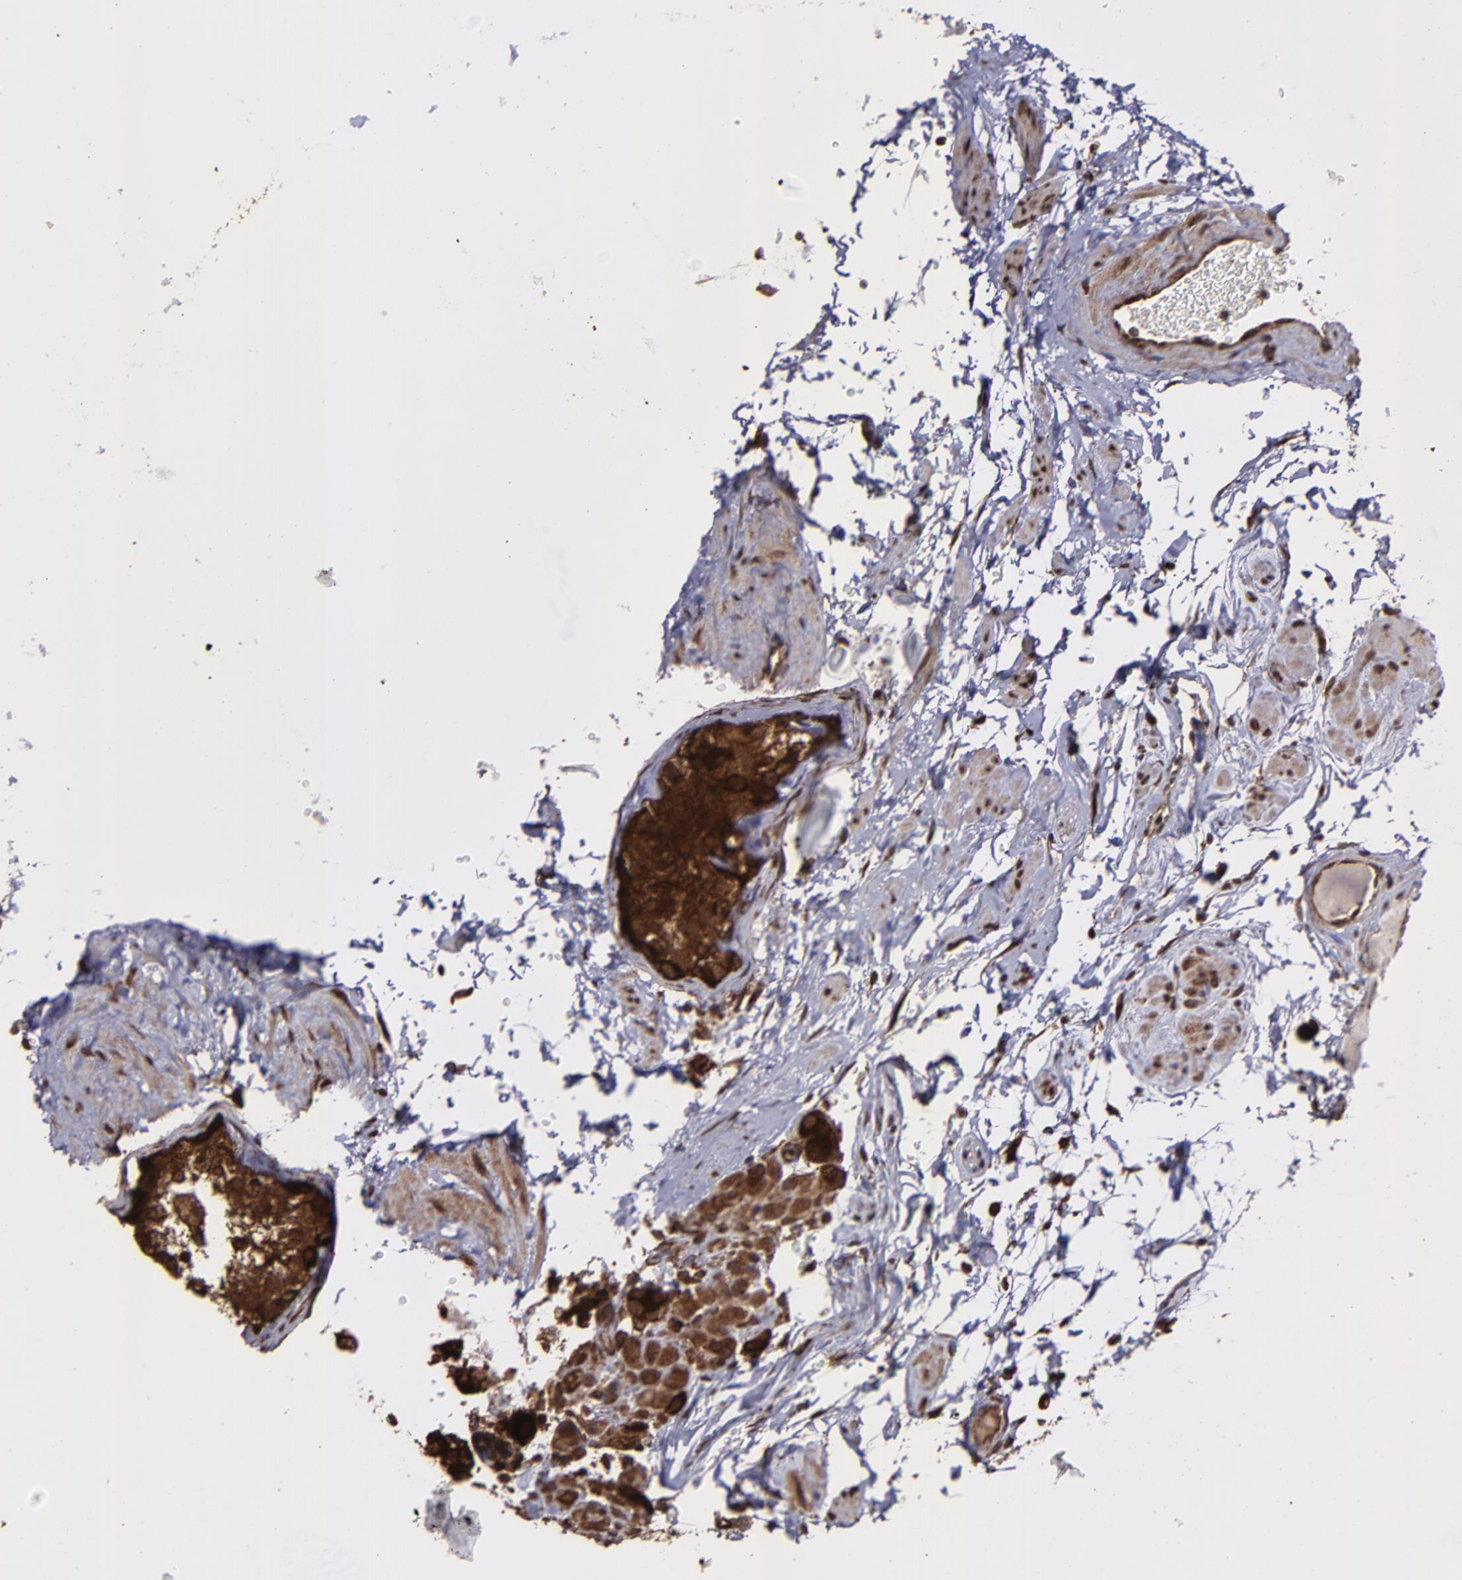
{"staining": {"intensity": "strong", "quantity": ">75%", "location": "cytoplasmic/membranous,nuclear"}, "tissue": "epididymis", "cell_type": "Glandular cells", "image_type": "normal", "snomed": [{"axis": "morphology", "description": "Normal tissue, NOS"}, {"axis": "topography", "description": "Testis"}, {"axis": "topography", "description": "Epididymis"}], "caption": "Unremarkable epididymis reveals strong cytoplasmic/membranous,nuclear expression in approximately >75% of glandular cells.", "gene": "EIF4ENIF1", "patient": {"sex": "male", "age": 36}}